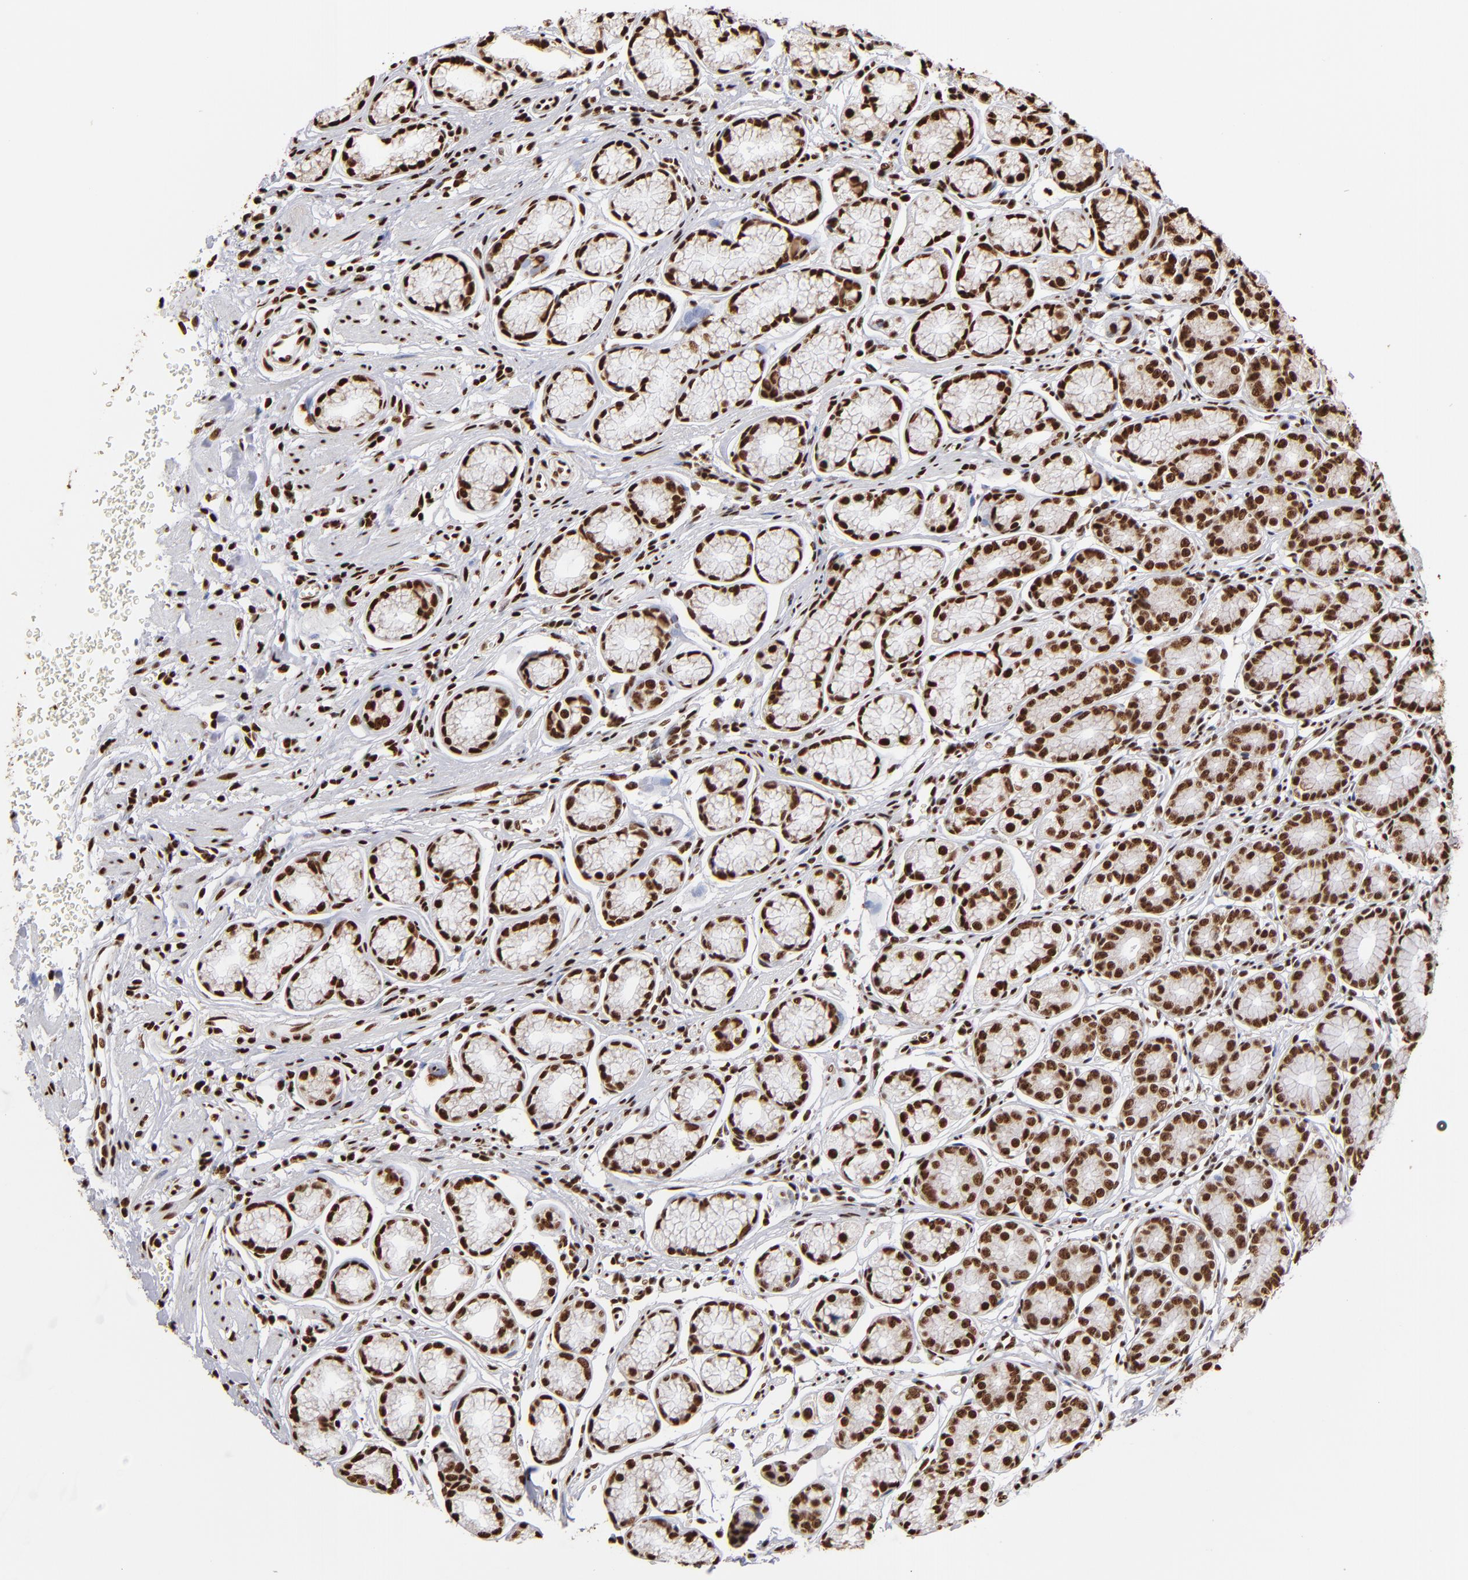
{"staining": {"intensity": "strong", "quantity": ">75%", "location": "nuclear"}, "tissue": "stomach", "cell_type": "Glandular cells", "image_type": "normal", "snomed": [{"axis": "morphology", "description": "Normal tissue, NOS"}, {"axis": "topography", "description": "Stomach"}], "caption": "The image exhibits immunohistochemical staining of benign stomach. There is strong nuclear expression is seen in approximately >75% of glandular cells.", "gene": "ILF3", "patient": {"sex": "male", "age": 42}}